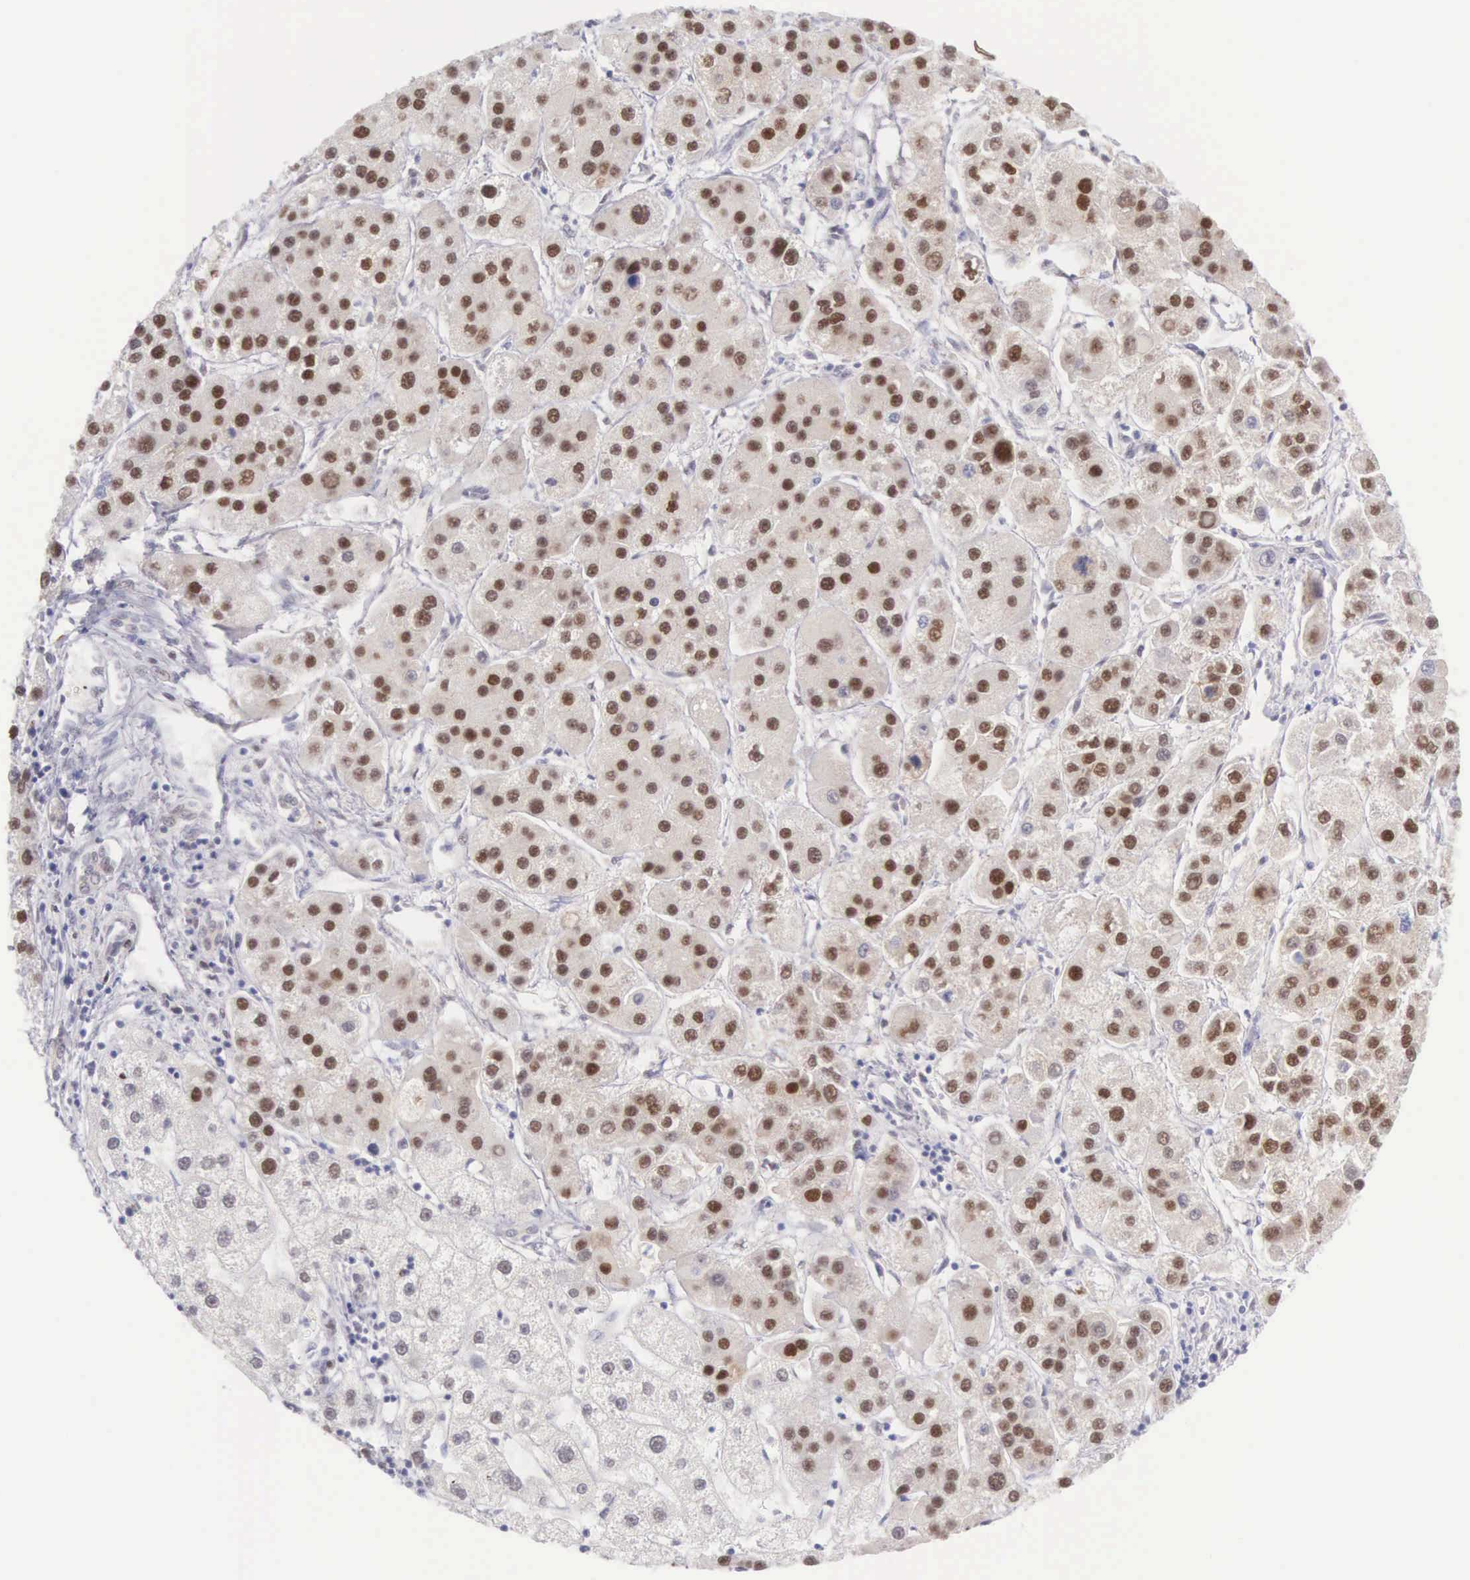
{"staining": {"intensity": "strong", "quantity": ">75%", "location": "nuclear"}, "tissue": "liver cancer", "cell_type": "Tumor cells", "image_type": "cancer", "snomed": [{"axis": "morphology", "description": "Carcinoma, Hepatocellular, NOS"}, {"axis": "topography", "description": "Liver"}], "caption": "A high-resolution photomicrograph shows immunohistochemistry staining of liver hepatocellular carcinoma, which exhibits strong nuclear staining in approximately >75% of tumor cells. The staining was performed using DAB to visualize the protein expression in brown, while the nuclei were stained in blue with hematoxylin (Magnification: 20x).", "gene": "CCDC117", "patient": {"sex": "female", "age": 85}}